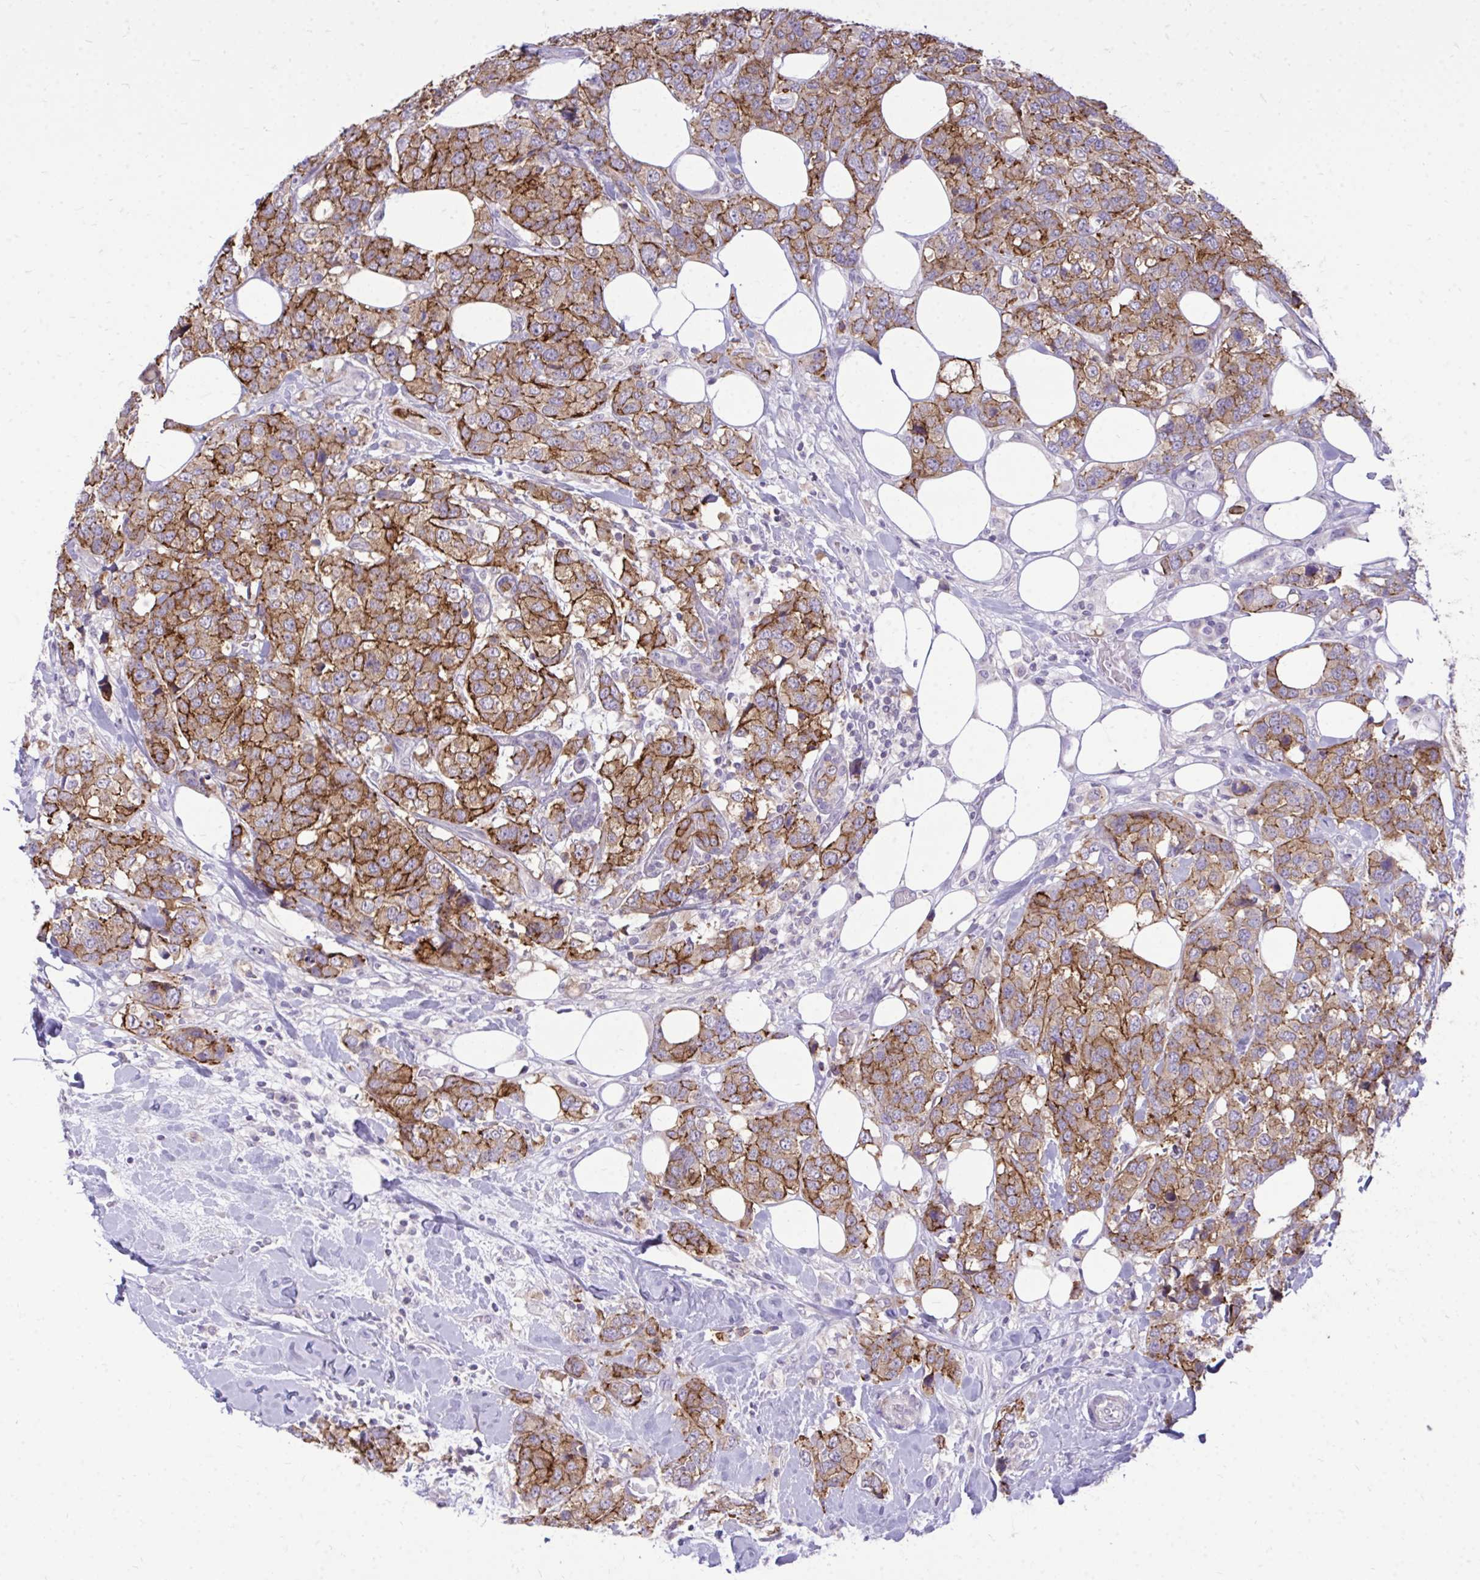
{"staining": {"intensity": "moderate", "quantity": ">75%", "location": "cytoplasmic/membranous"}, "tissue": "breast cancer", "cell_type": "Tumor cells", "image_type": "cancer", "snomed": [{"axis": "morphology", "description": "Lobular carcinoma"}, {"axis": "topography", "description": "Breast"}], "caption": "Immunohistochemical staining of breast lobular carcinoma shows moderate cytoplasmic/membranous protein expression in approximately >75% of tumor cells.", "gene": "SPTBN2", "patient": {"sex": "female", "age": 59}}